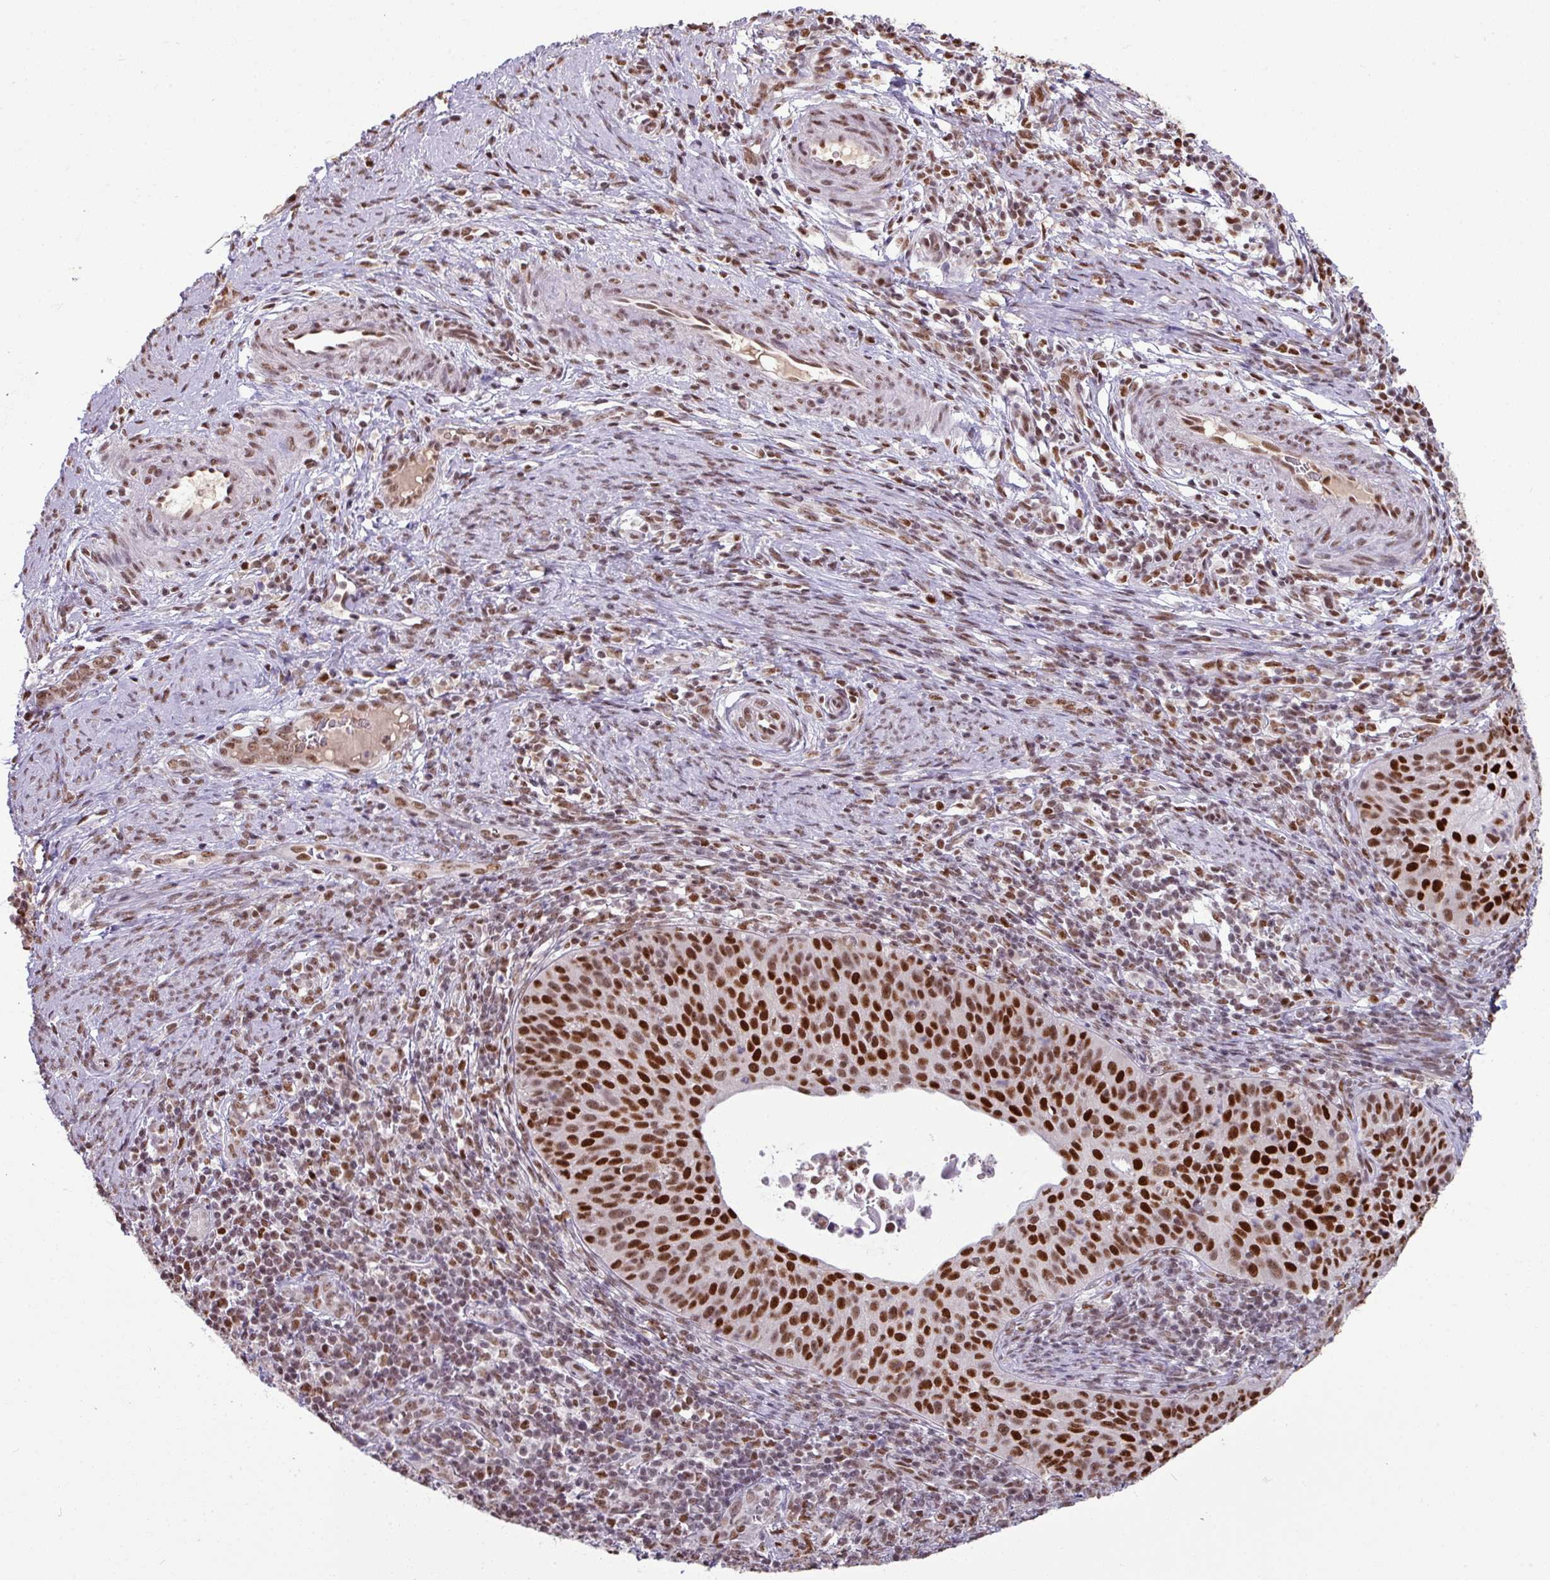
{"staining": {"intensity": "strong", "quantity": ">75%", "location": "nuclear"}, "tissue": "cervical cancer", "cell_type": "Tumor cells", "image_type": "cancer", "snomed": [{"axis": "morphology", "description": "Squamous cell carcinoma, NOS"}, {"axis": "topography", "description": "Cervix"}], "caption": "A high amount of strong nuclear staining is identified in approximately >75% of tumor cells in cervical cancer tissue.", "gene": "TDG", "patient": {"sex": "female", "age": 30}}